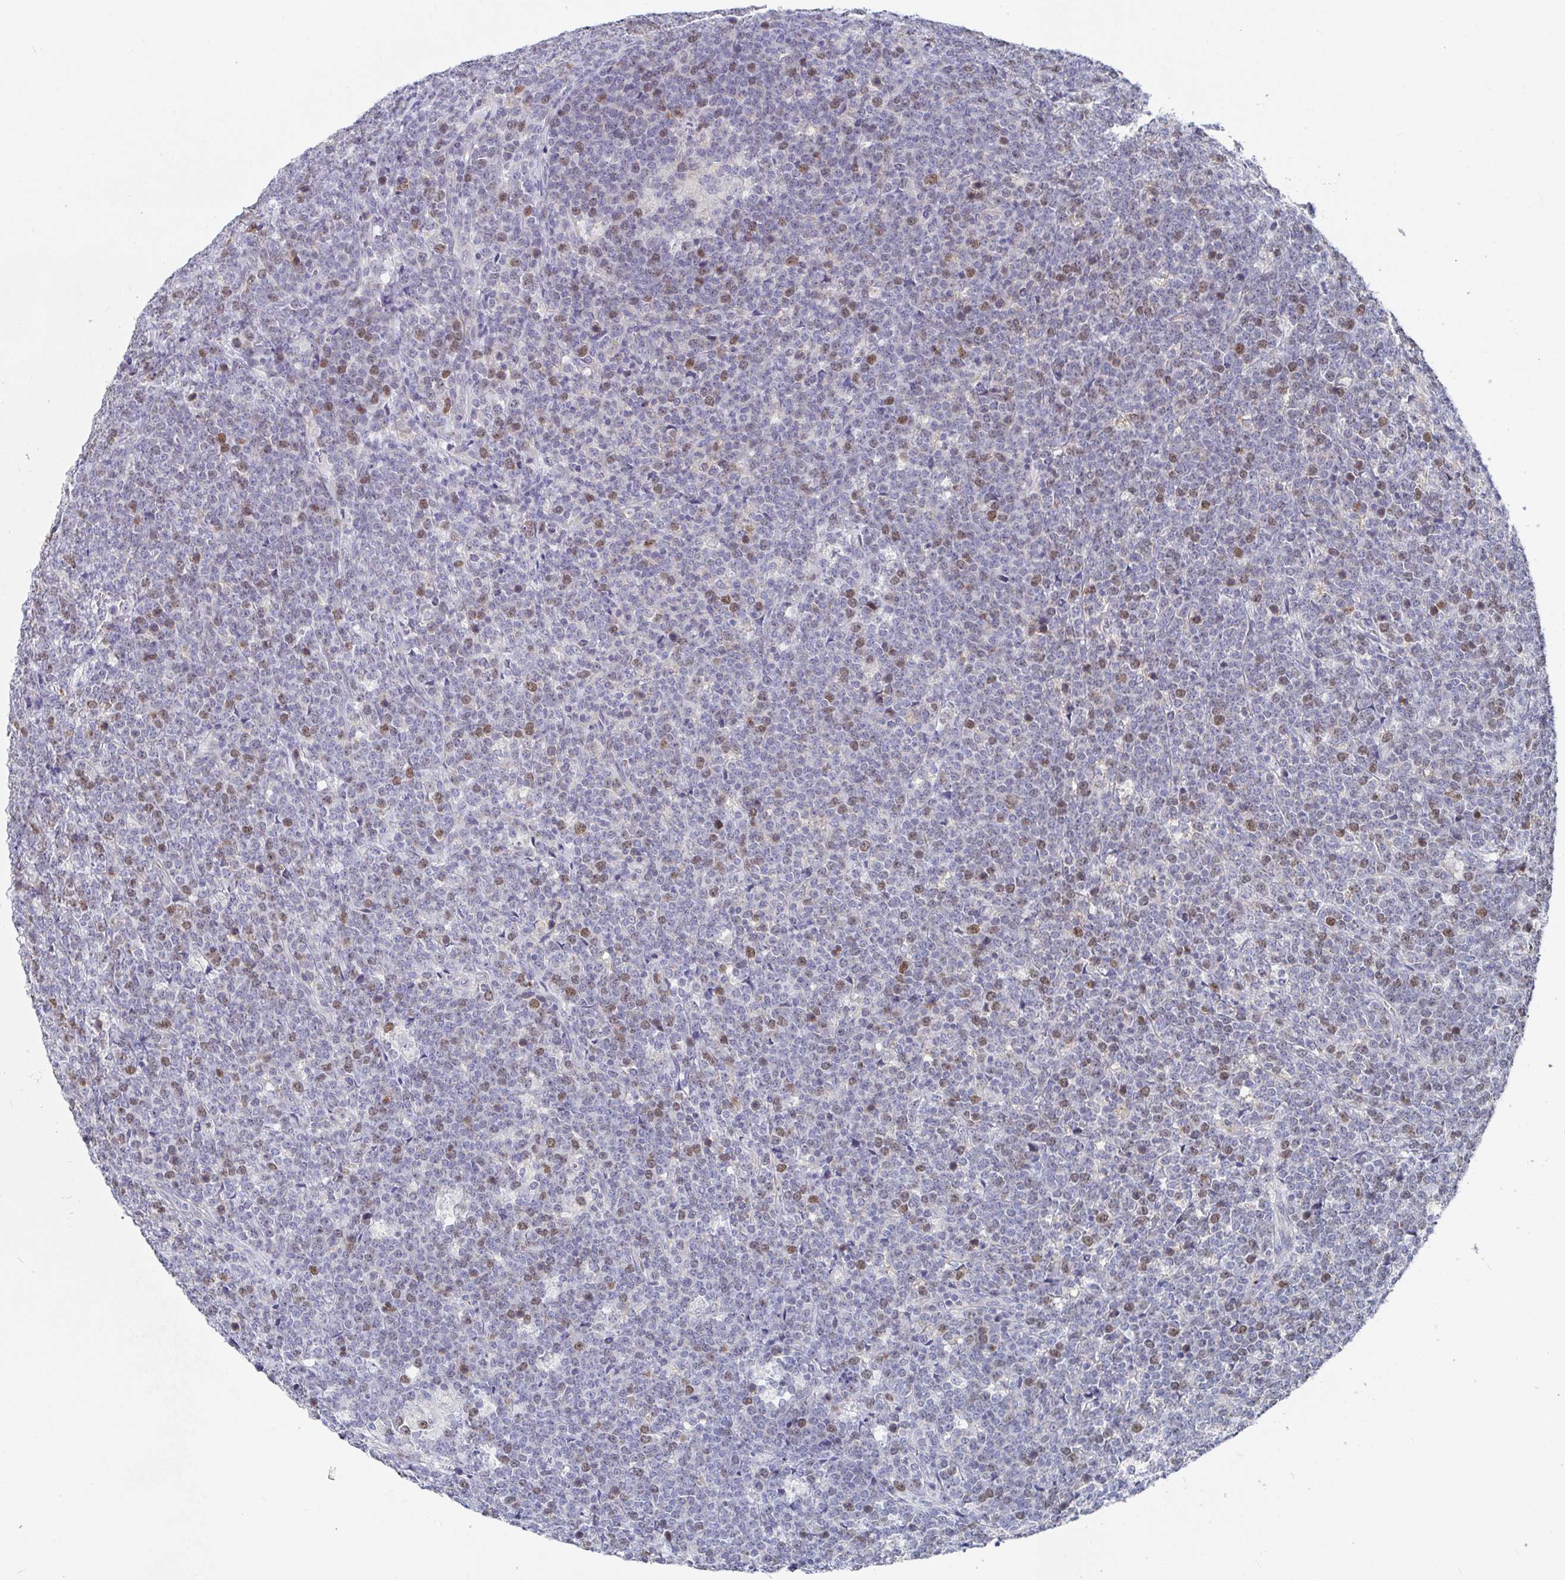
{"staining": {"intensity": "moderate", "quantity": "25%-75%", "location": "nuclear"}, "tissue": "lymphoma", "cell_type": "Tumor cells", "image_type": "cancer", "snomed": [{"axis": "morphology", "description": "Malignant lymphoma, non-Hodgkin's type, High grade"}, {"axis": "topography", "description": "Small intestine"}, {"axis": "topography", "description": "Colon"}], "caption": "This is an image of immunohistochemistry (IHC) staining of malignant lymphoma, non-Hodgkin's type (high-grade), which shows moderate staining in the nuclear of tumor cells.", "gene": "ATP5F1C", "patient": {"sex": "male", "age": 8}}